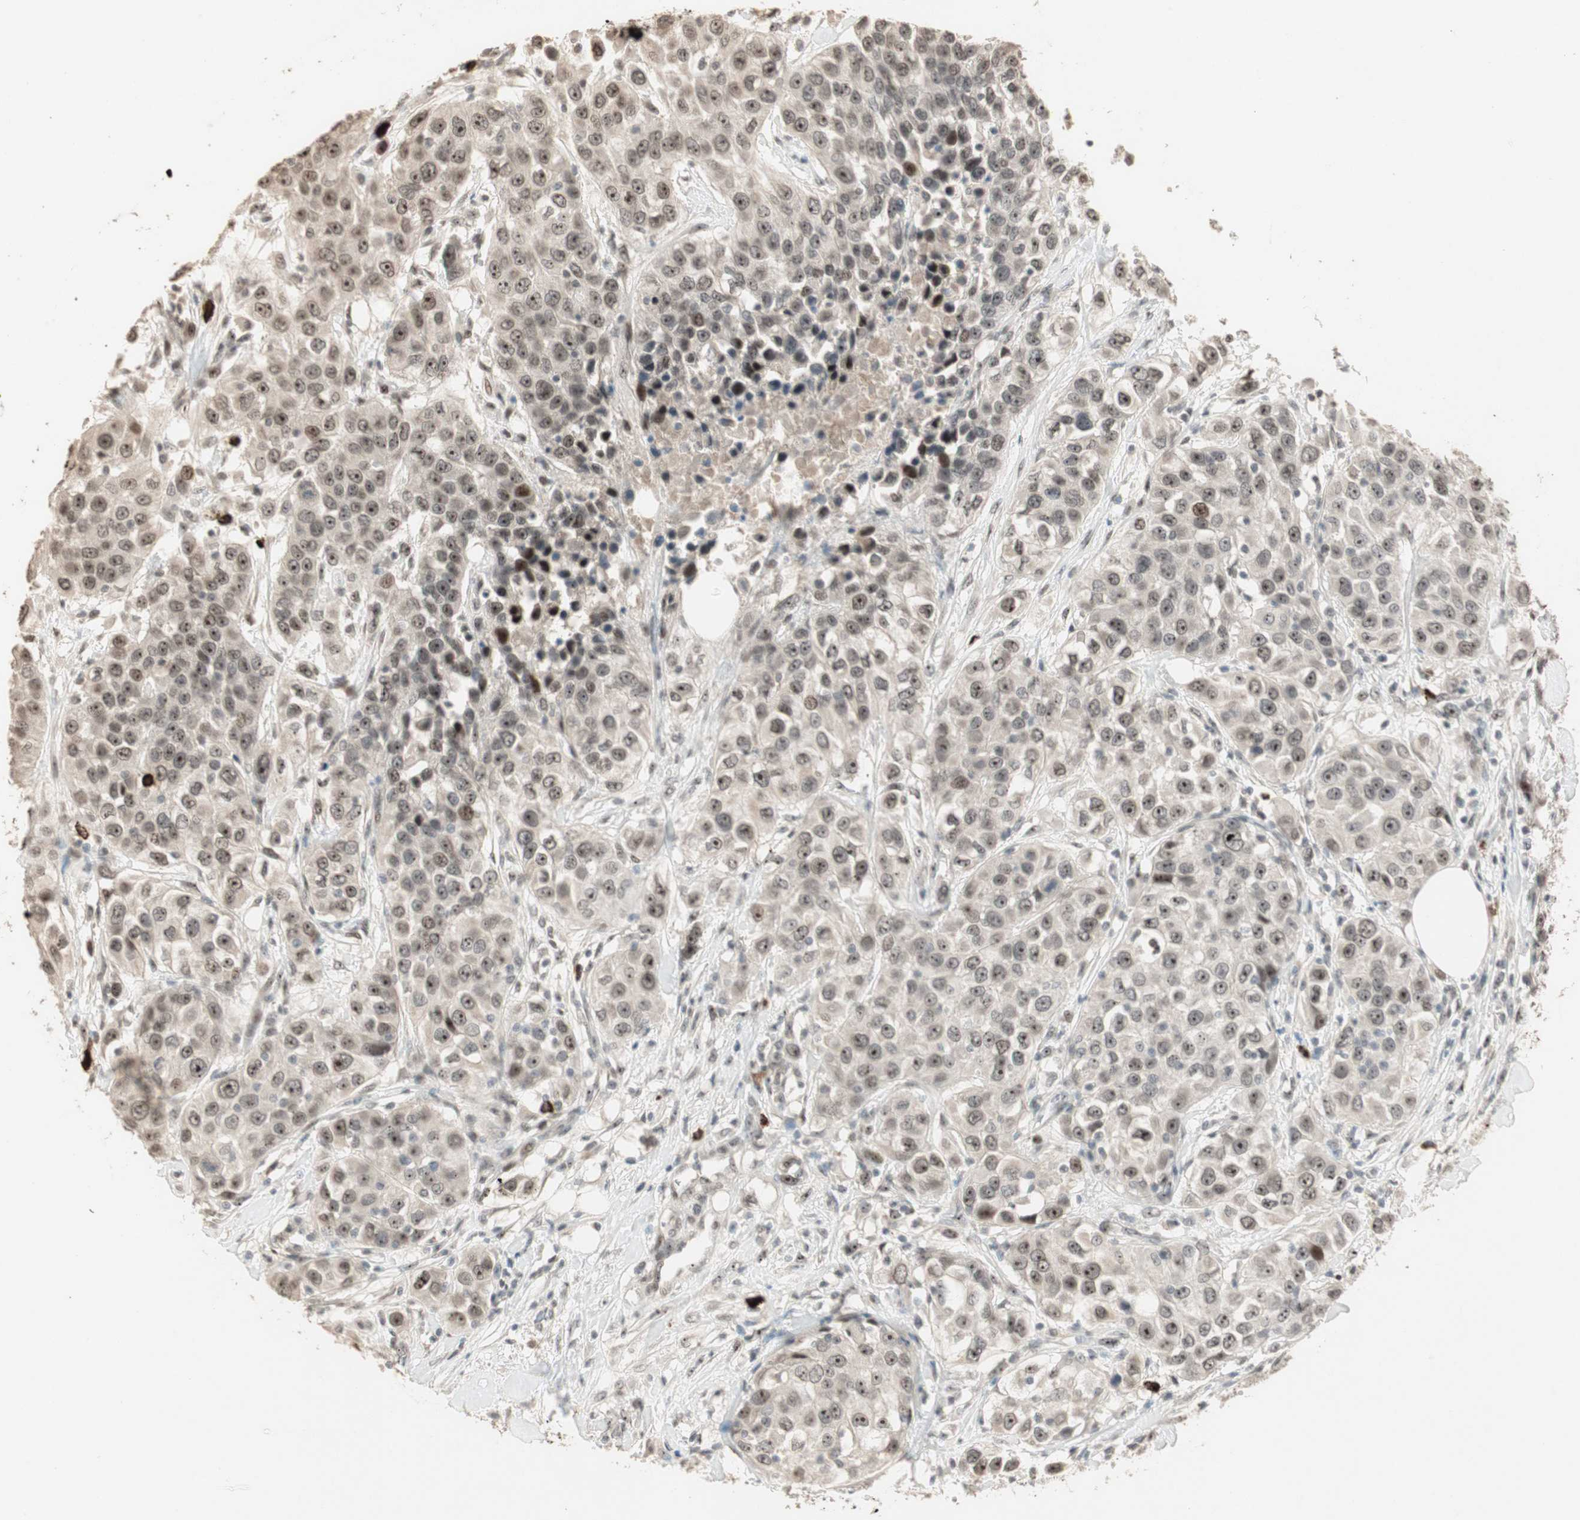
{"staining": {"intensity": "moderate", "quantity": ">75%", "location": "nuclear"}, "tissue": "urothelial cancer", "cell_type": "Tumor cells", "image_type": "cancer", "snomed": [{"axis": "morphology", "description": "Urothelial carcinoma, High grade"}, {"axis": "topography", "description": "Urinary bladder"}], "caption": "An image of urothelial cancer stained for a protein shows moderate nuclear brown staining in tumor cells.", "gene": "ETV4", "patient": {"sex": "female", "age": 80}}